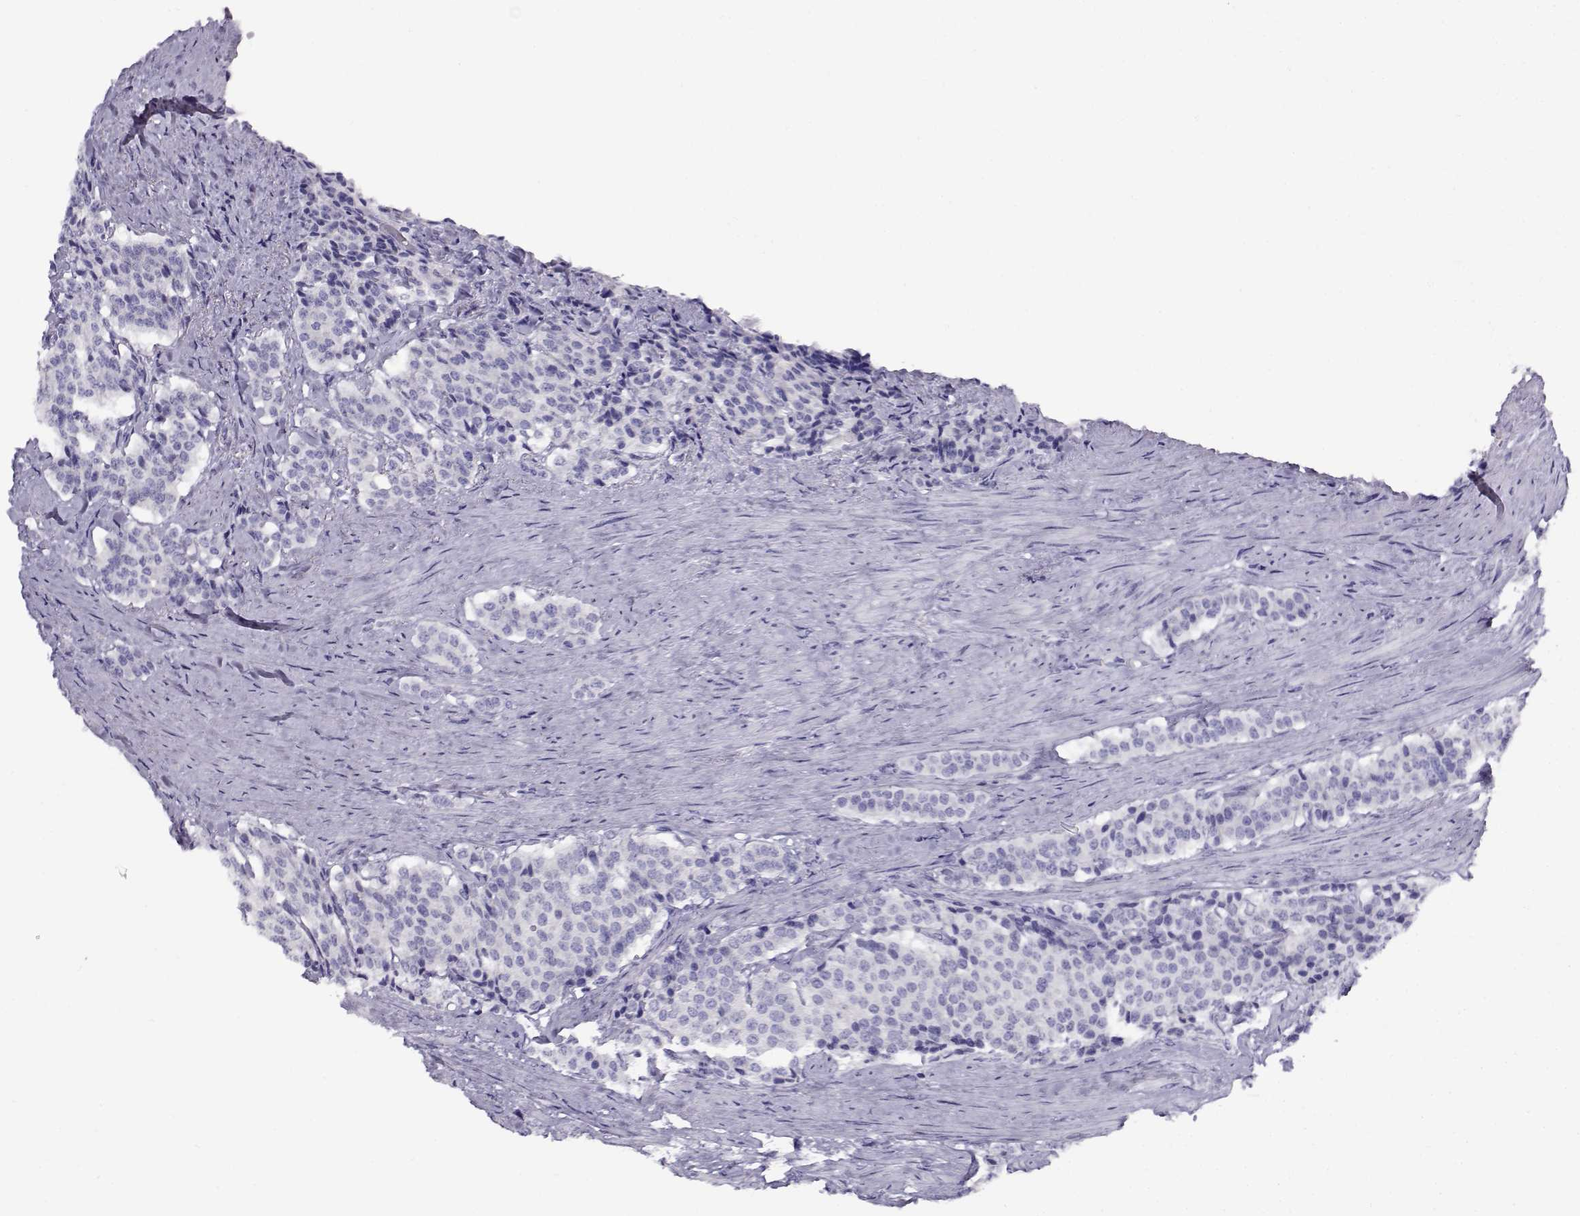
{"staining": {"intensity": "negative", "quantity": "none", "location": "none"}, "tissue": "carcinoid", "cell_type": "Tumor cells", "image_type": "cancer", "snomed": [{"axis": "morphology", "description": "Carcinoid, malignant, NOS"}, {"axis": "topography", "description": "Small intestine"}], "caption": "High power microscopy photomicrograph of an IHC micrograph of malignant carcinoid, revealing no significant positivity in tumor cells. (DAB (3,3'-diaminobenzidine) immunohistochemistry visualized using brightfield microscopy, high magnification).", "gene": "CABS1", "patient": {"sex": "female", "age": 58}}